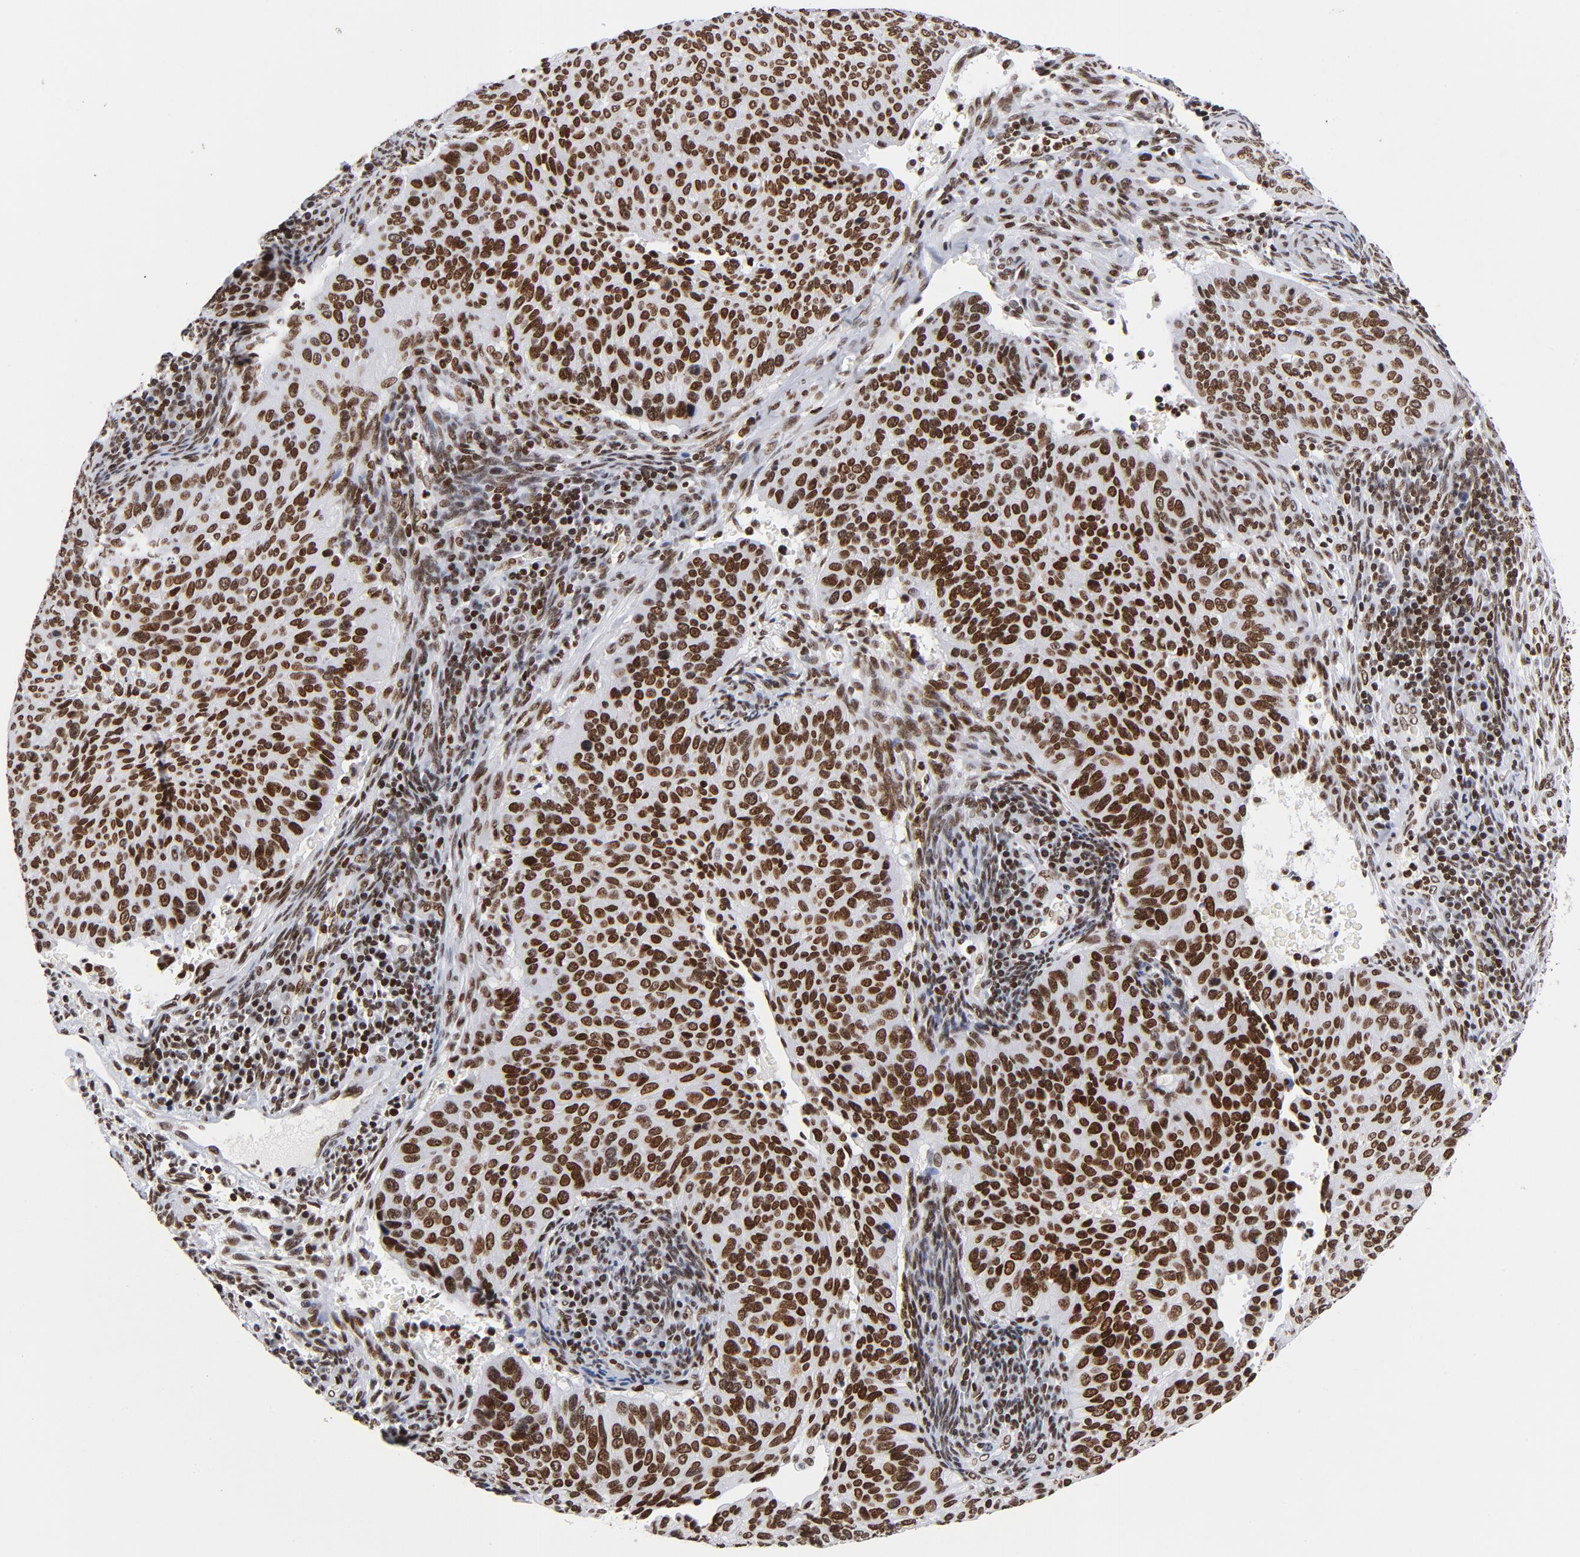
{"staining": {"intensity": "strong", "quantity": ">75%", "location": "nuclear"}, "tissue": "cervical cancer", "cell_type": "Tumor cells", "image_type": "cancer", "snomed": [{"axis": "morphology", "description": "Adenocarcinoma, NOS"}, {"axis": "topography", "description": "Cervix"}], "caption": "An image showing strong nuclear positivity in approximately >75% of tumor cells in cervical cancer (adenocarcinoma), as visualized by brown immunohistochemical staining.", "gene": "TOP2B", "patient": {"sex": "female", "age": 29}}